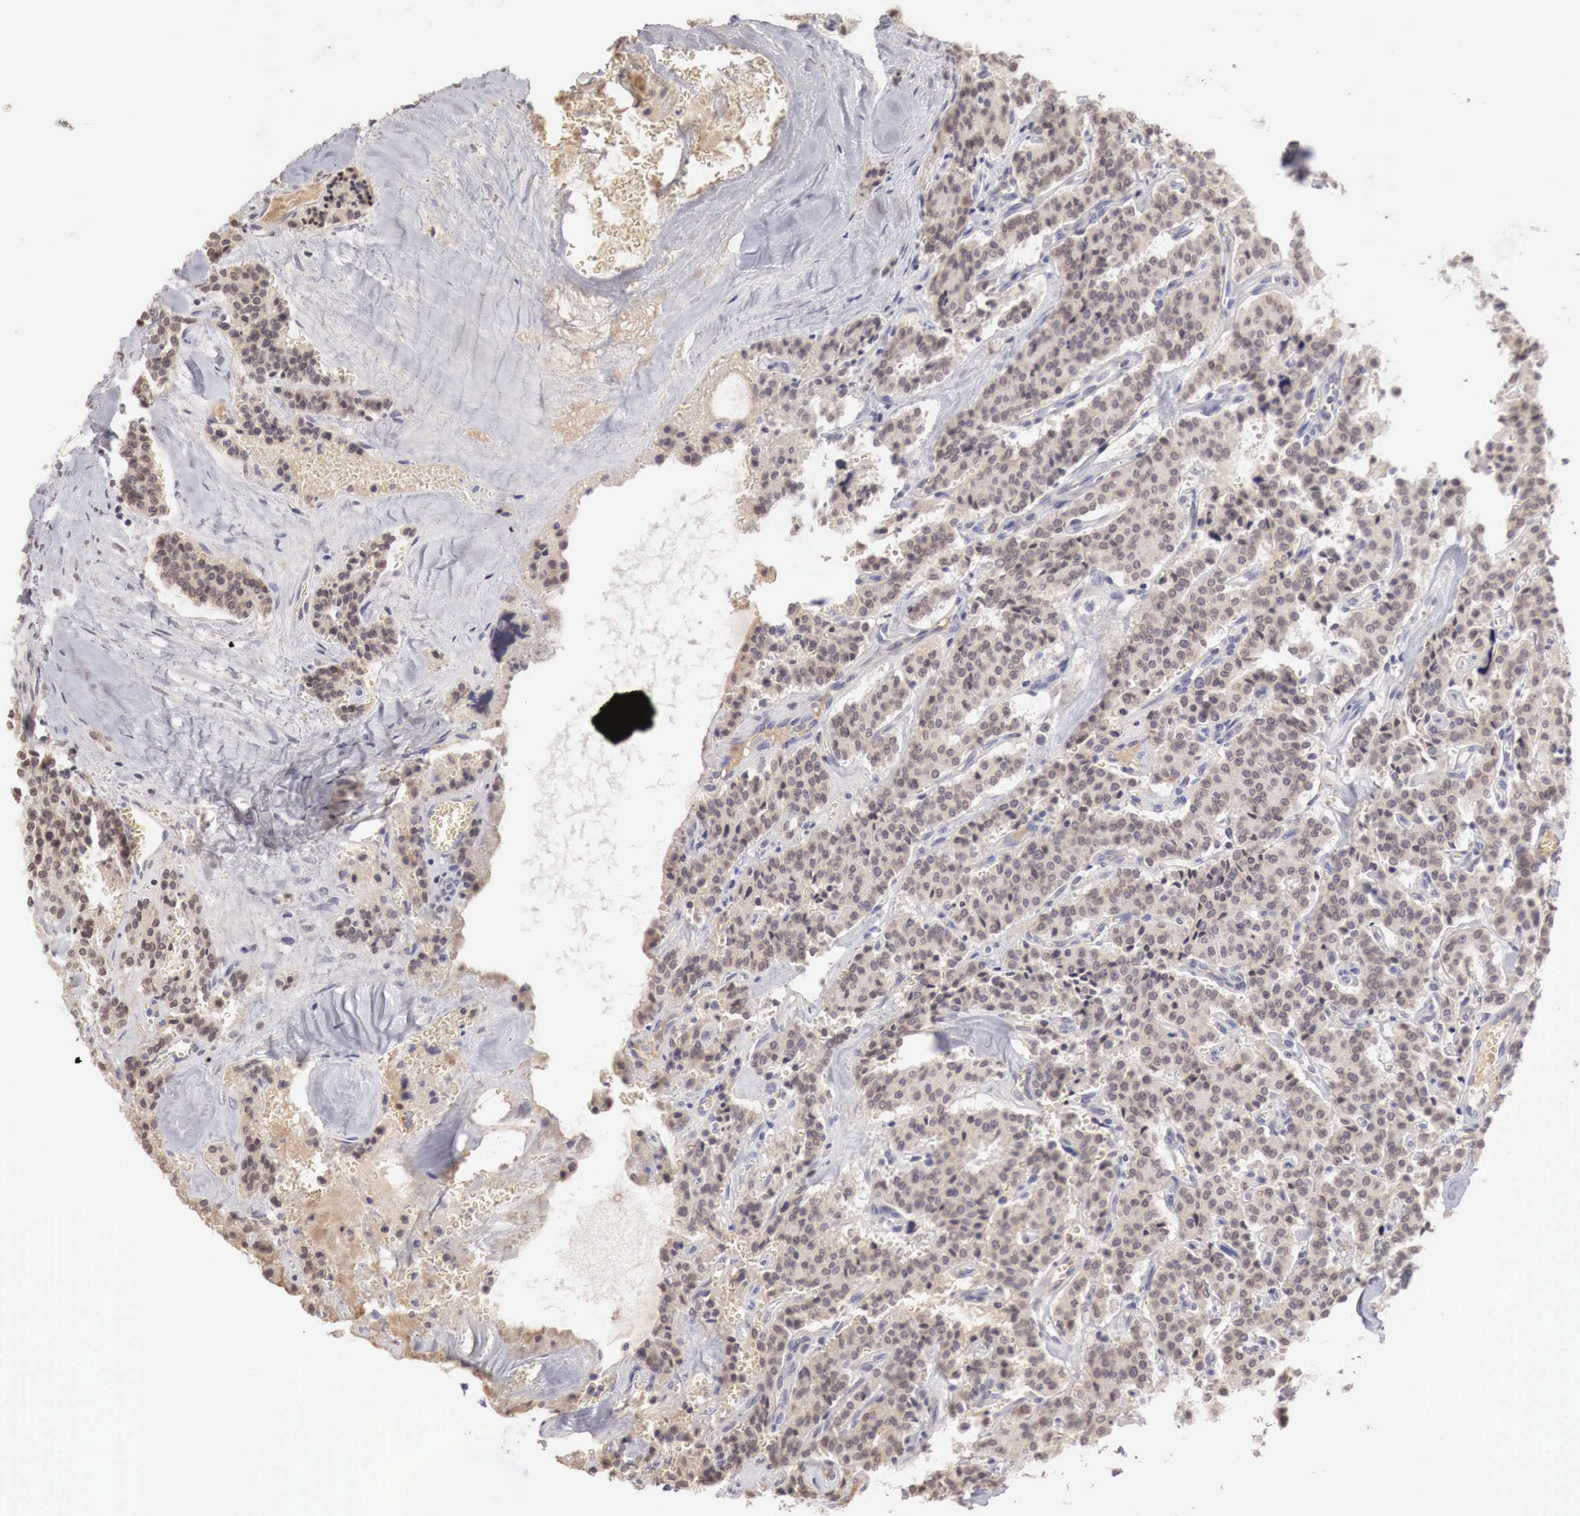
{"staining": {"intensity": "weak", "quantity": "25%-75%", "location": "cytoplasmic/membranous"}, "tissue": "carcinoid", "cell_type": "Tumor cells", "image_type": "cancer", "snomed": [{"axis": "morphology", "description": "Carcinoid, malignant, NOS"}, {"axis": "topography", "description": "Bronchus"}], "caption": "Immunohistochemical staining of carcinoid reveals low levels of weak cytoplasmic/membranous positivity in about 25%-75% of tumor cells.", "gene": "XPNPEP2", "patient": {"sex": "male", "age": 55}}